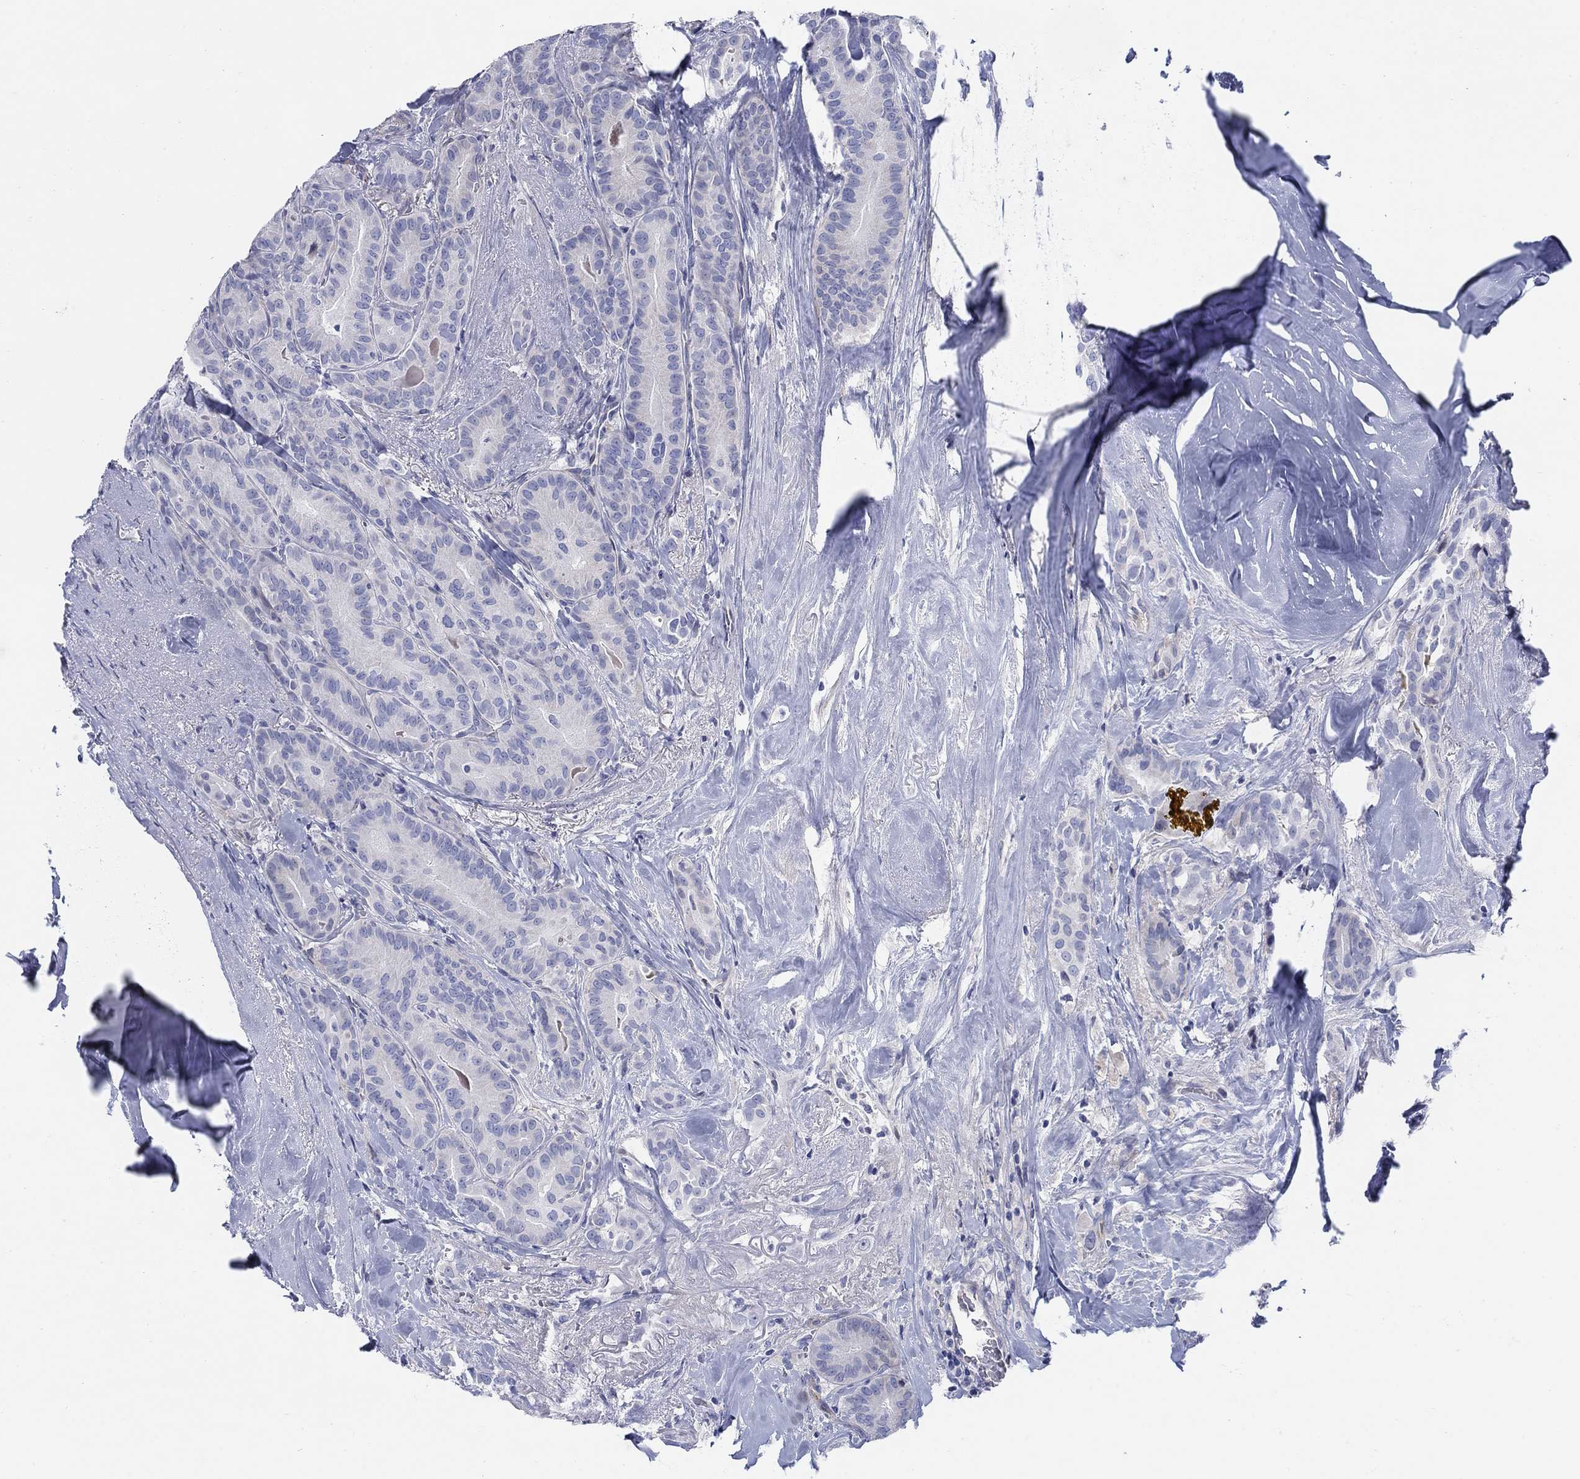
{"staining": {"intensity": "negative", "quantity": "none", "location": "none"}, "tissue": "thyroid cancer", "cell_type": "Tumor cells", "image_type": "cancer", "snomed": [{"axis": "morphology", "description": "Papillary adenocarcinoma, NOS"}, {"axis": "topography", "description": "Thyroid gland"}], "caption": "This is an immunohistochemistry (IHC) micrograph of human papillary adenocarcinoma (thyroid). There is no expression in tumor cells.", "gene": "HEATR4", "patient": {"sex": "male", "age": 61}}